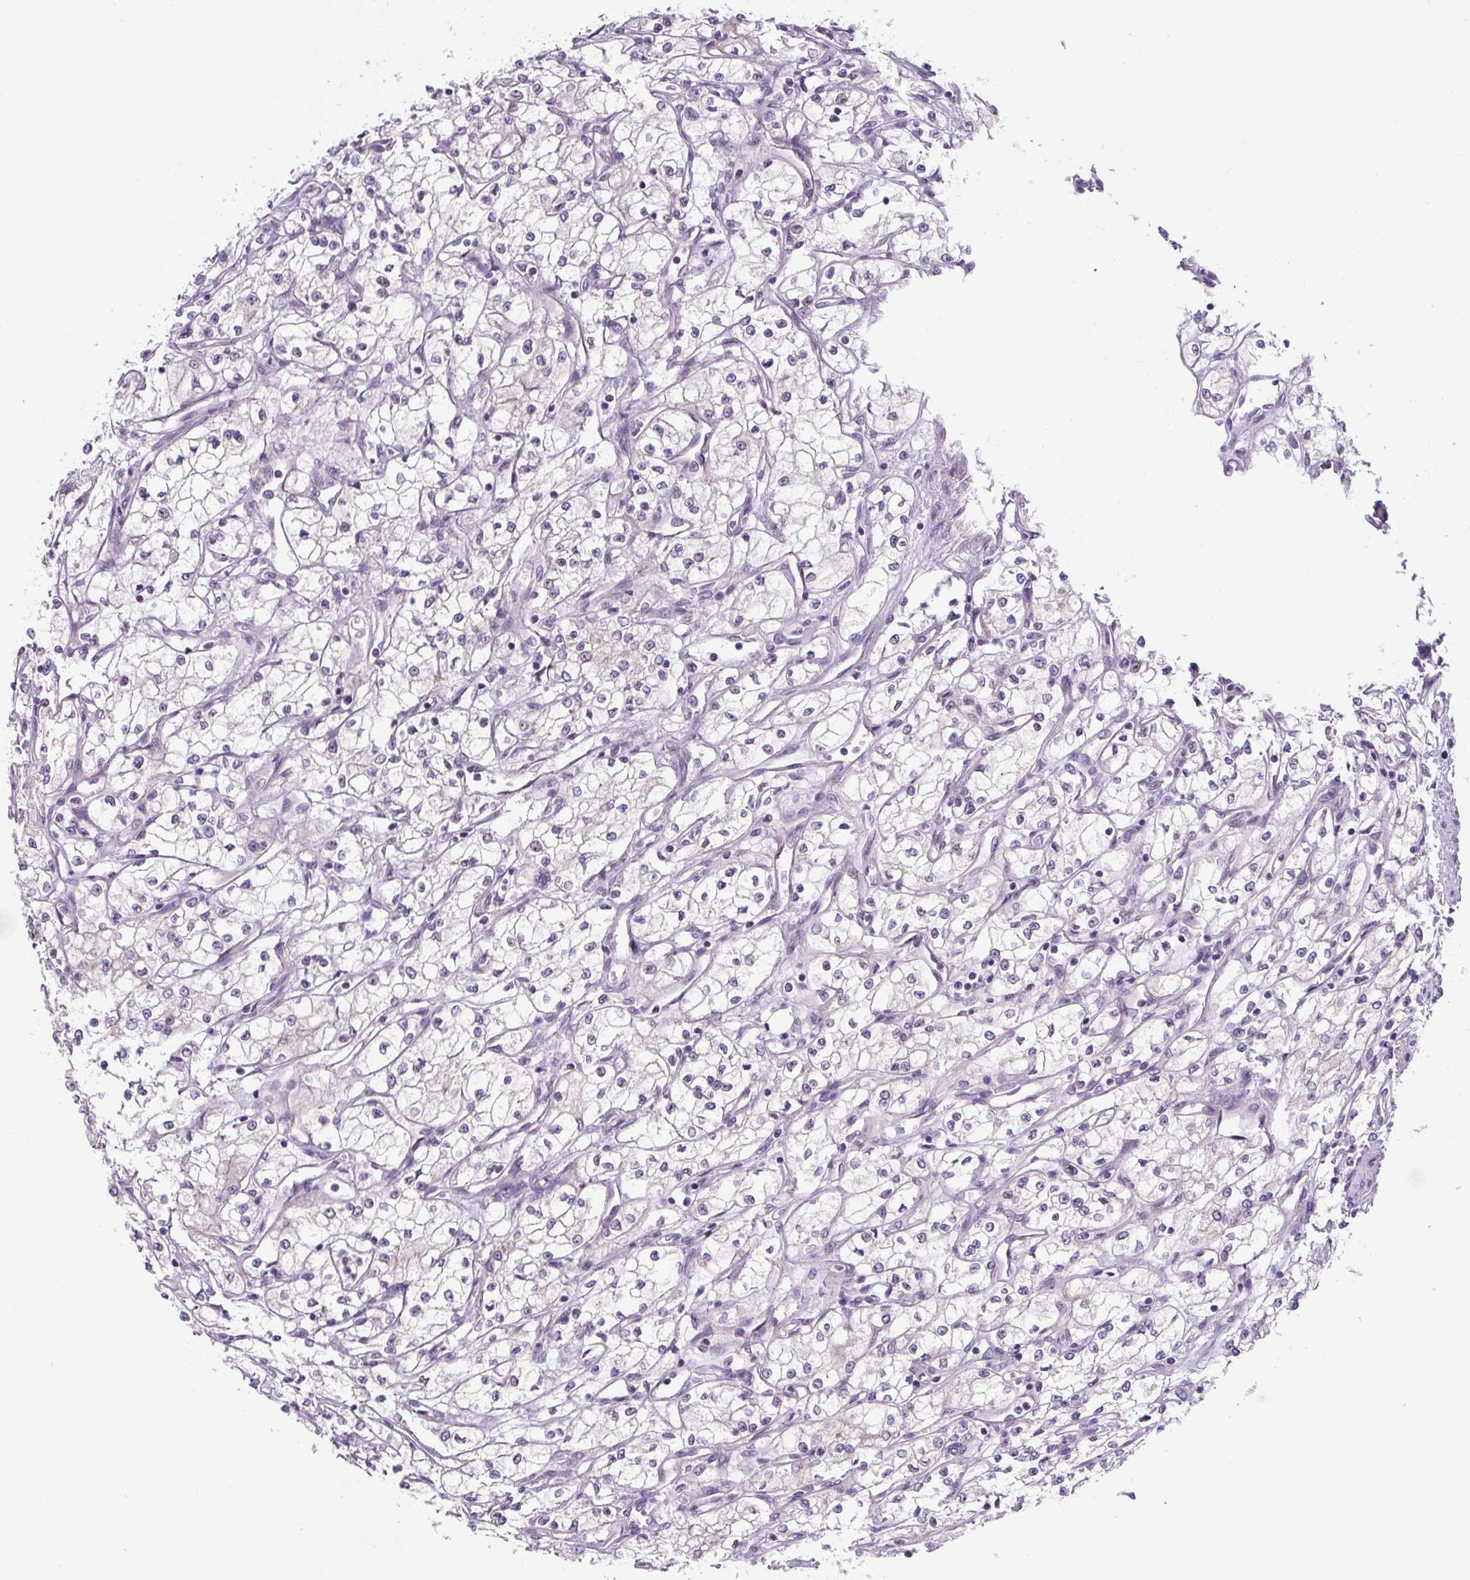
{"staining": {"intensity": "negative", "quantity": "none", "location": "none"}, "tissue": "renal cancer", "cell_type": "Tumor cells", "image_type": "cancer", "snomed": [{"axis": "morphology", "description": "Adenocarcinoma, NOS"}, {"axis": "topography", "description": "Kidney"}], "caption": "Immunohistochemistry (IHC) photomicrograph of neoplastic tissue: renal cancer stained with DAB (3,3'-diaminobenzidine) exhibits no significant protein staining in tumor cells.", "gene": "ADAMTS19", "patient": {"sex": "male", "age": 59}}